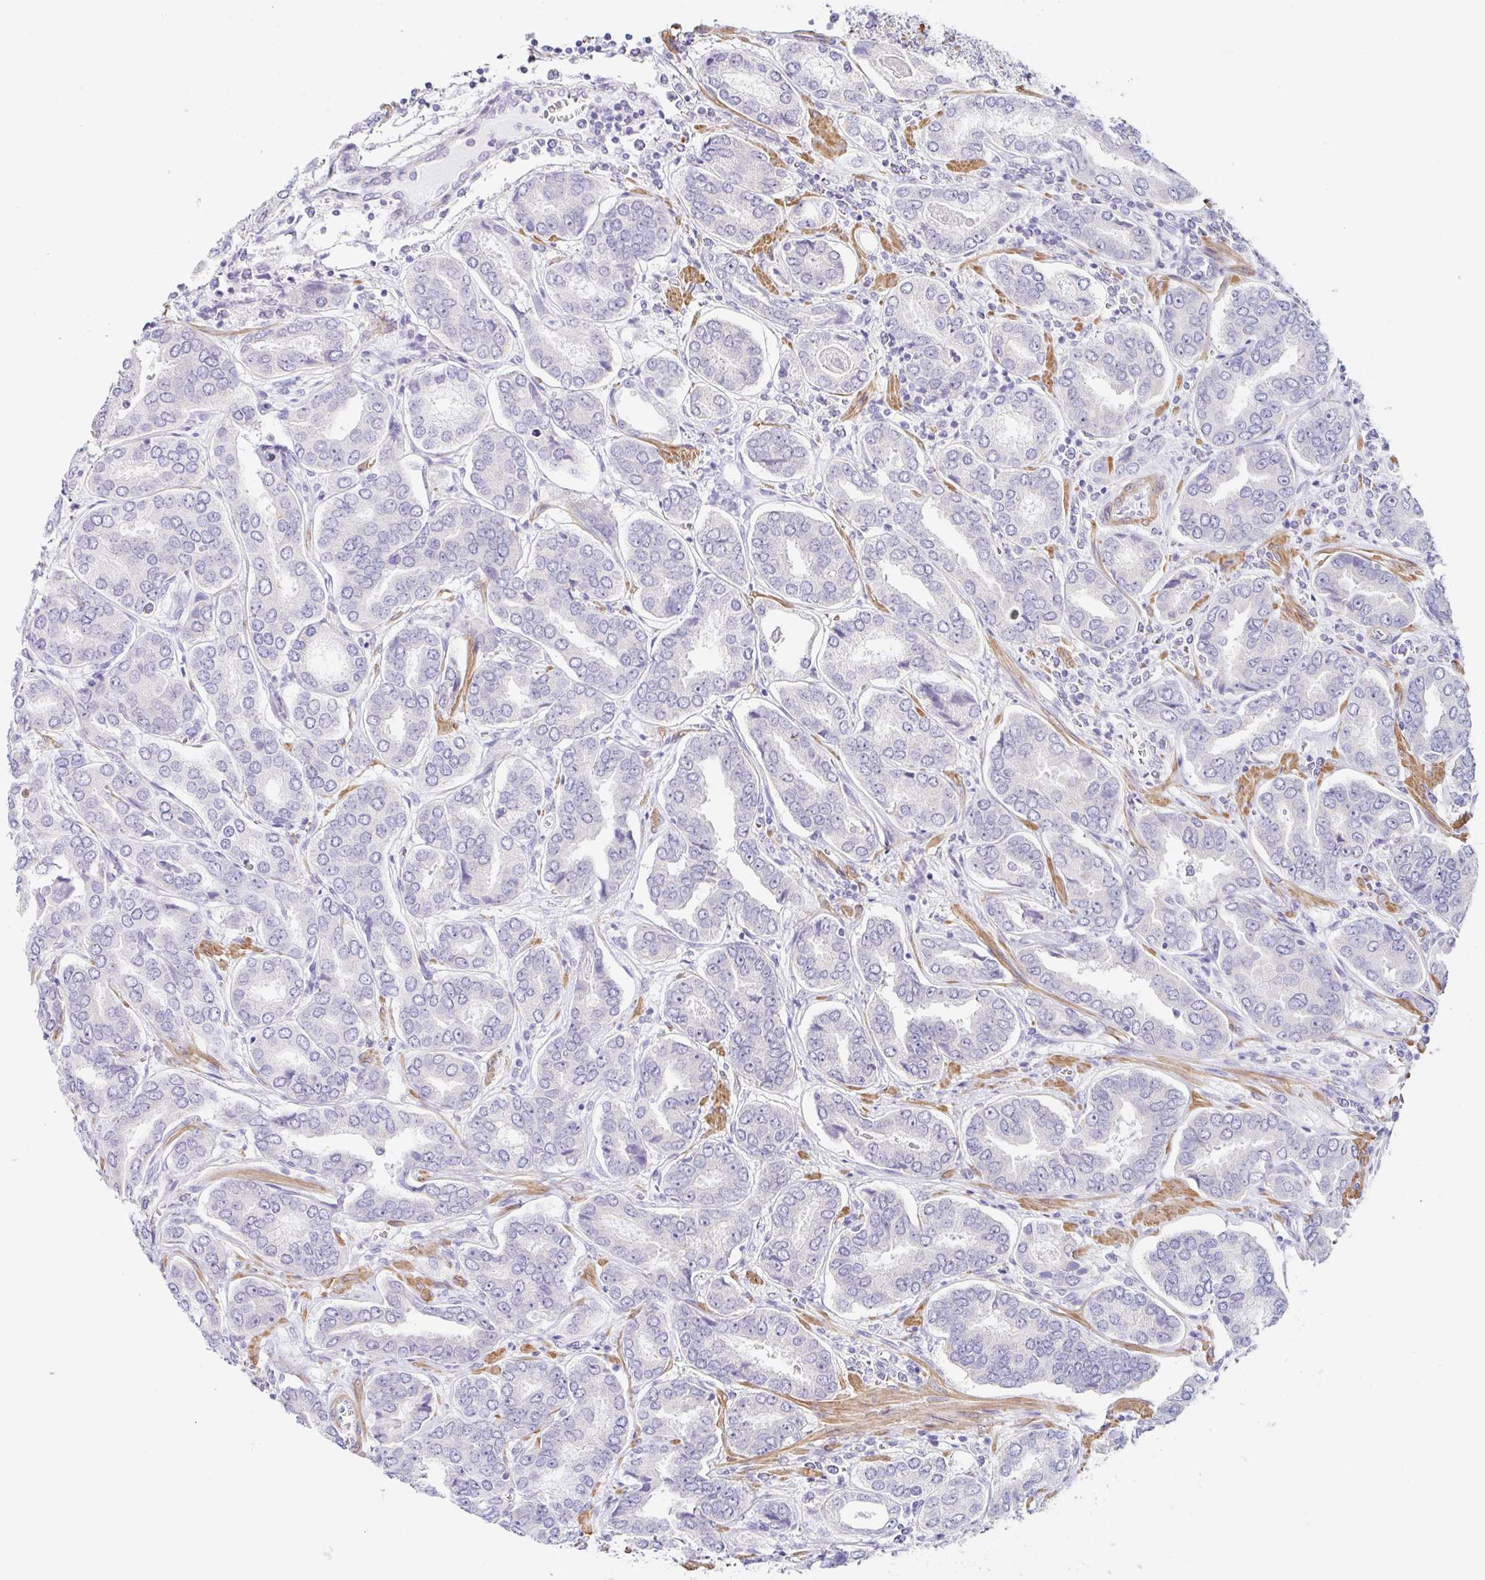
{"staining": {"intensity": "negative", "quantity": "none", "location": "none"}, "tissue": "prostate cancer", "cell_type": "Tumor cells", "image_type": "cancer", "snomed": [{"axis": "morphology", "description": "Adenocarcinoma, High grade"}, {"axis": "topography", "description": "Prostate"}], "caption": "This is a micrograph of immunohistochemistry staining of prostate adenocarcinoma (high-grade), which shows no positivity in tumor cells. (Stains: DAB immunohistochemistry (IHC) with hematoxylin counter stain, Microscopy: brightfield microscopy at high magnification).", "gene": "DCAF17", "patient": {"sex": "male", "age": 72}}